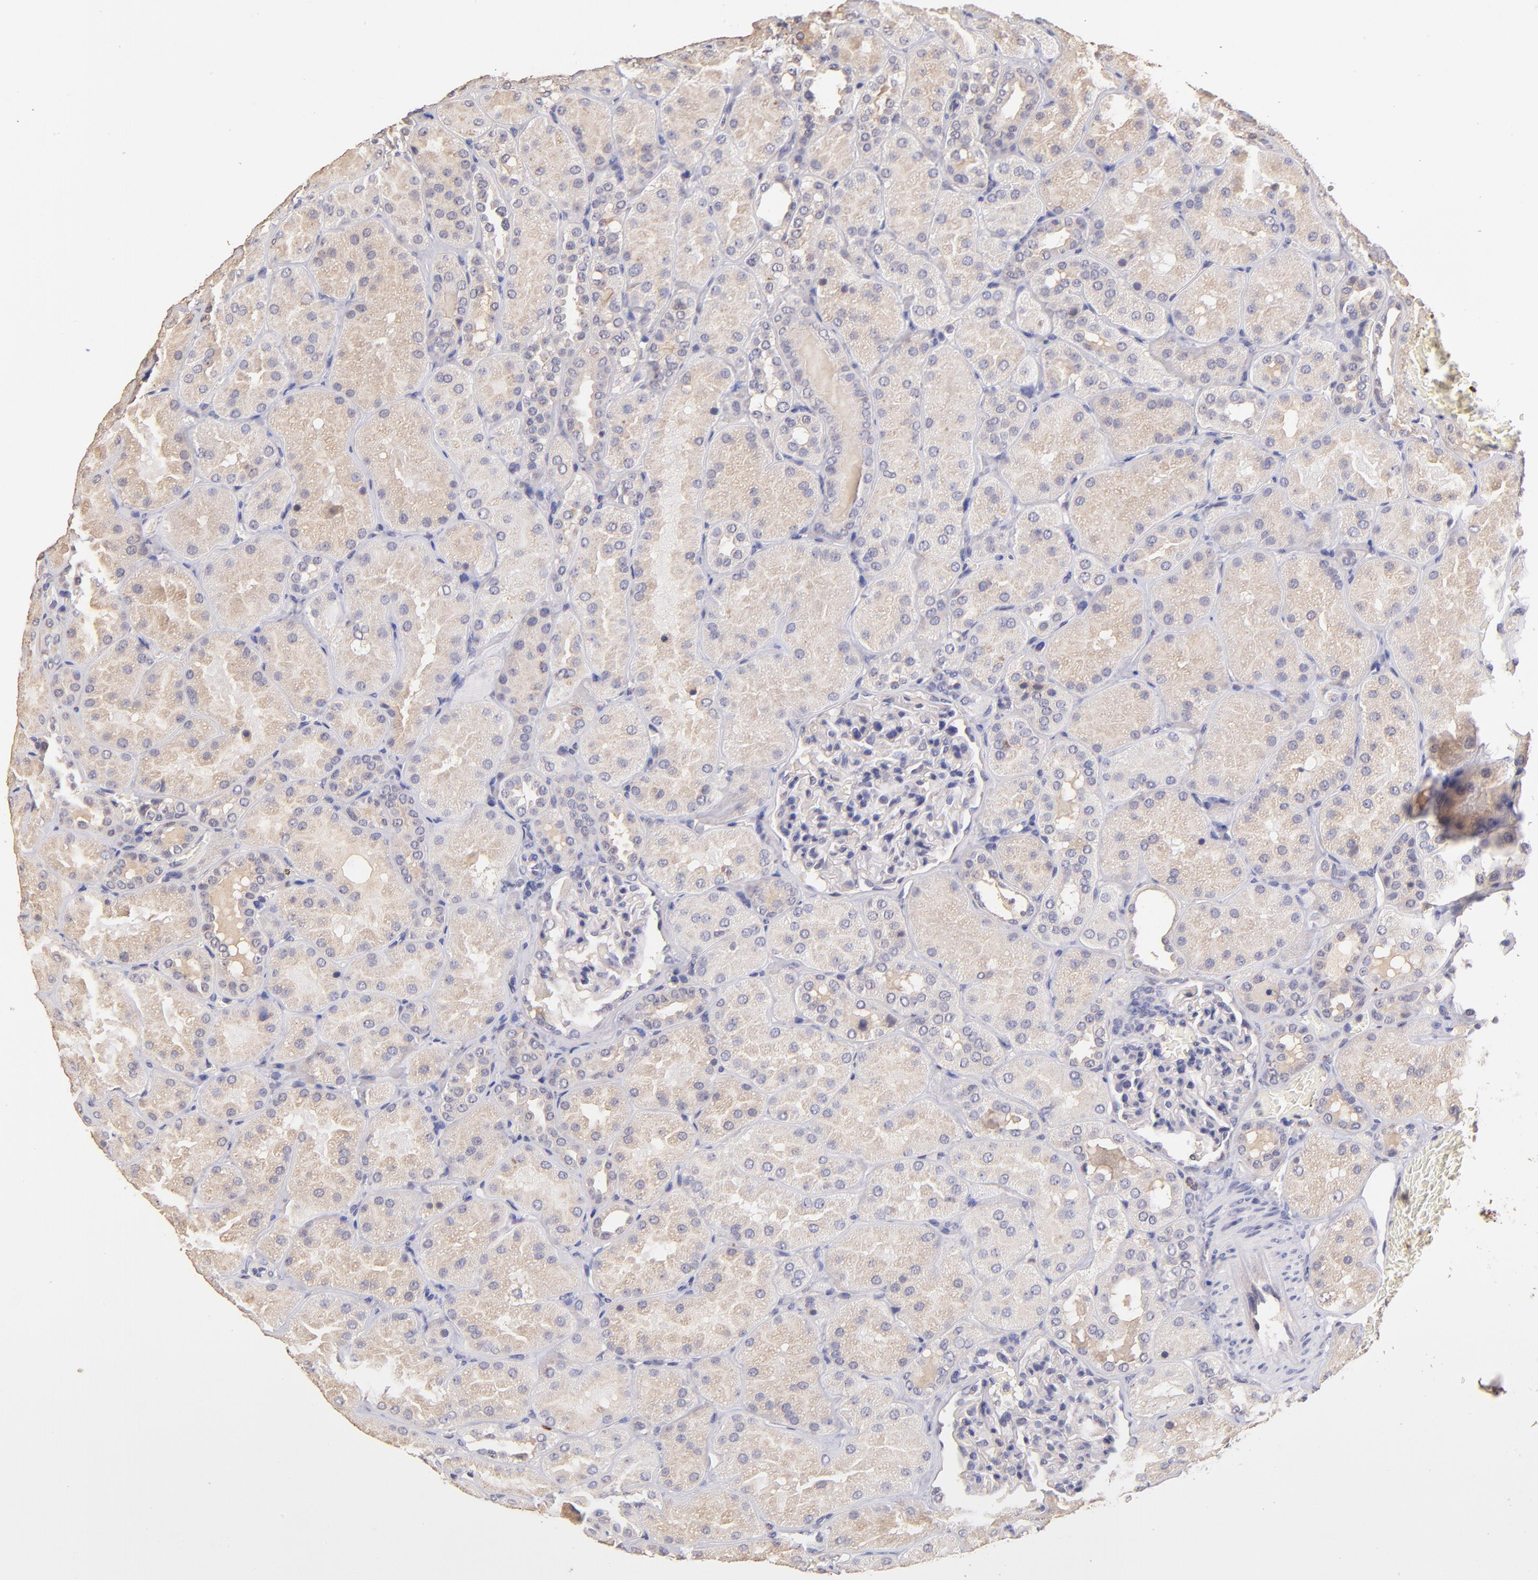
{"staining": {"intensity": "negative", "quantity": "none", "location": "none"}, "tissue": "kidney", "cell_type": "Cells in glomeruli", "image_type": "normal", "snomed": [{"axis": "morphology", "description": "Normal tissue, NOS"}, {"axis": "topography", "description": "Kidney"}], "caption": "A micrograph of human kidney is negative for staining in cells in glomeruli. Nuclei are stained in blue.", "gene": "RNASEL", "patient": {"sex": "male", "age": 28}}